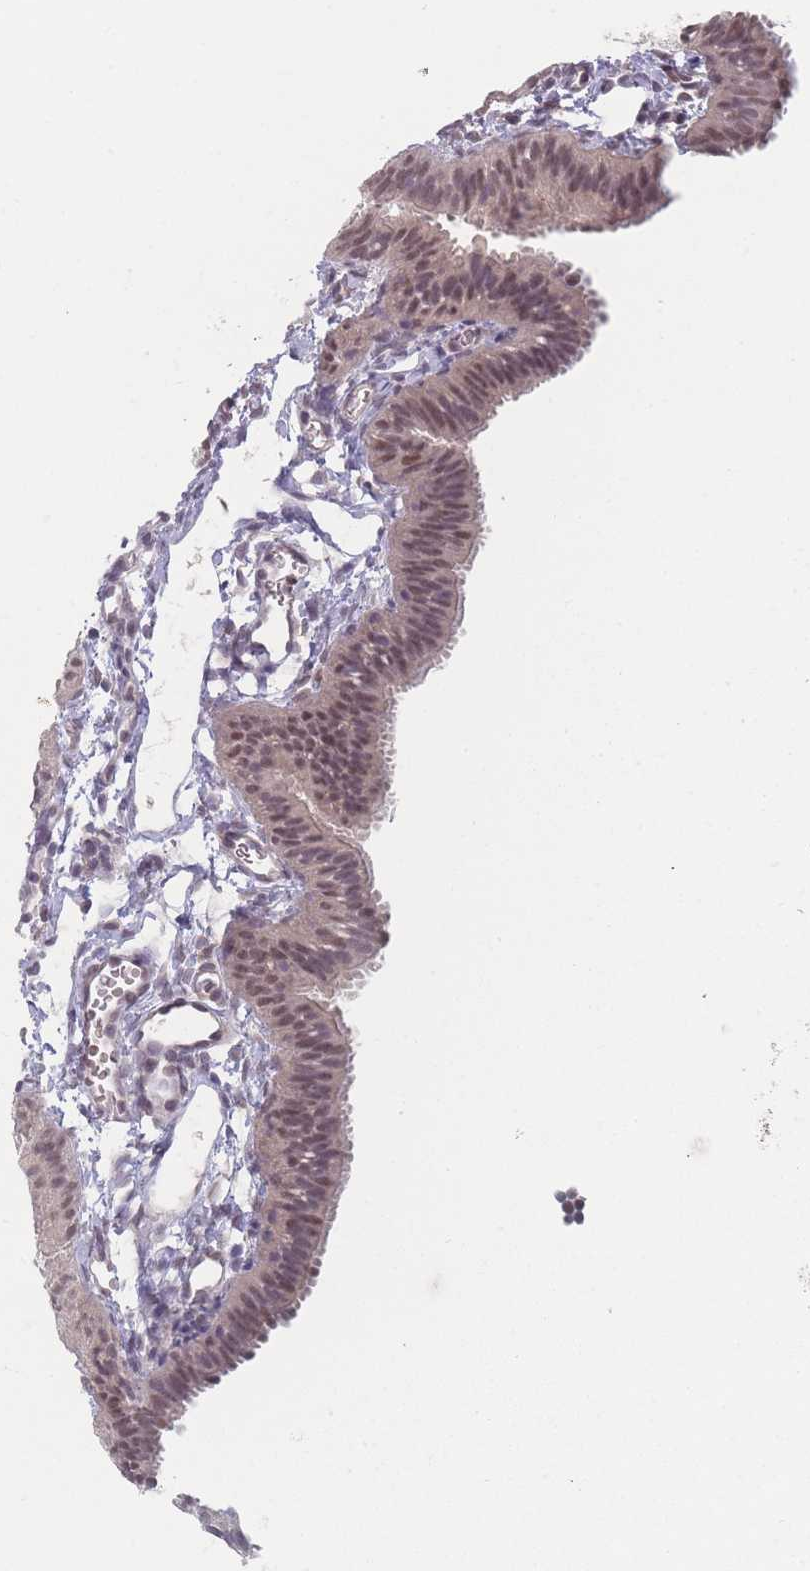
{"staining": {"intensity": "moderate", "quantity": "<25%", "location": "nuclear"}, "tissue": "fallopian tube", "cell_type": "Glandular cells", "image_type": "normal", "snomed": [{"axis": "morphology", "description": "Normal tissue, NOS"}, {"axis": "topography", "description": "Fallopian tube"}], "caption": "IHC image of normal human fallopian tube stained for a protein (brown), which shows low levels of moderate nuclear expression in approximately <25% of glandular cells.", "gene": "ANKRD10", "patient": {"sex": "female", "age": 35}}